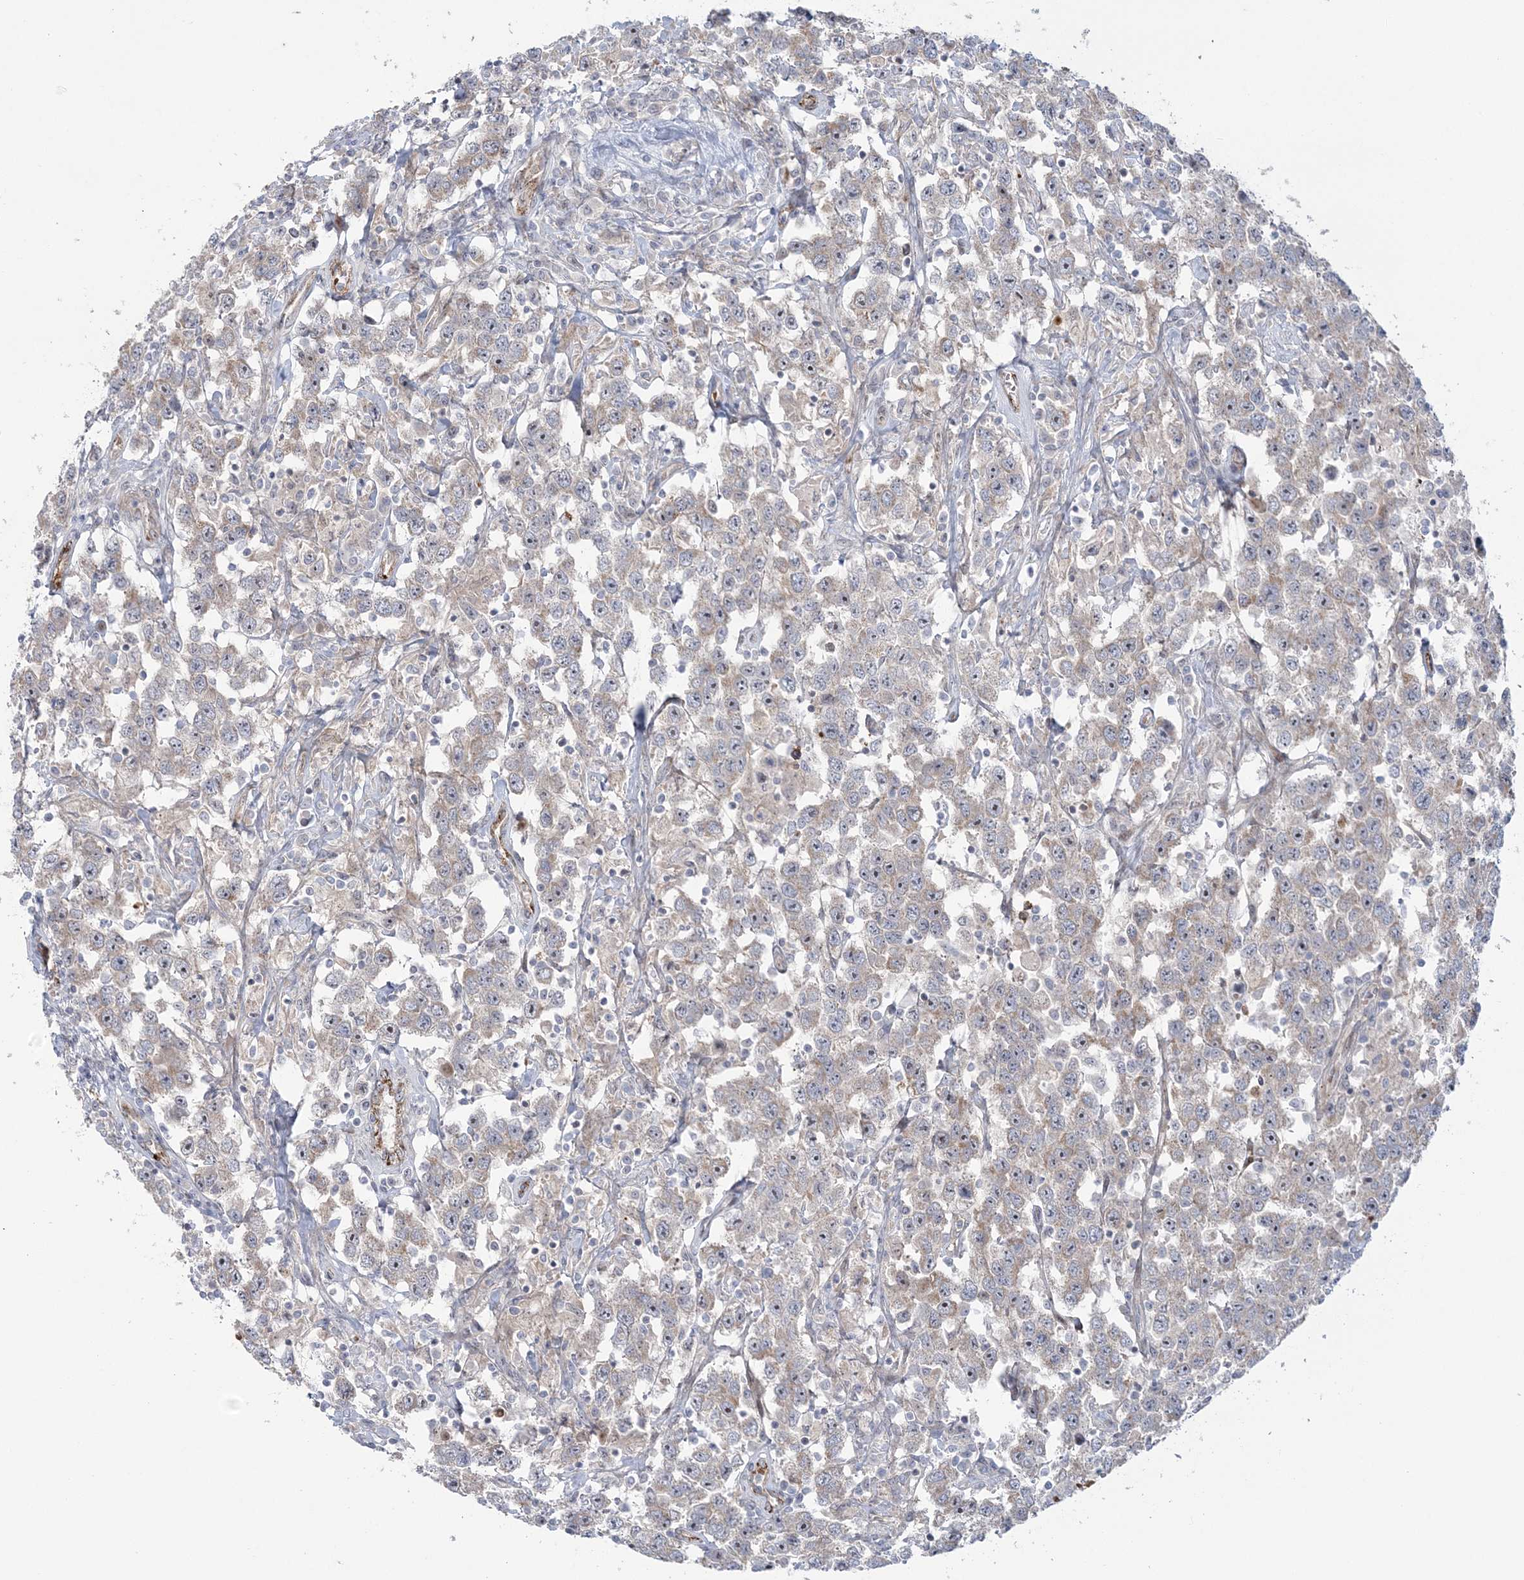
{"staining": {"intensity": "weak", "quantity": "<25%", "location": "cytoplasmic/membranous,nuclear"}, "tissue": "testis cancer", "cell_type": "Tumor cells", "image_type": "cancer", "snomed": [{"axis": "morphology", "description": "Seminoma, NOS"}, {"axis": "topography", "description": "Testis"}], "caption": "This is a image of immunohistochemistry (IHC) staining of testis cancer, which shows no staining in tumor cells.", "gene": "NUDT9", "patient": {"sex": "male", "age": 41}}